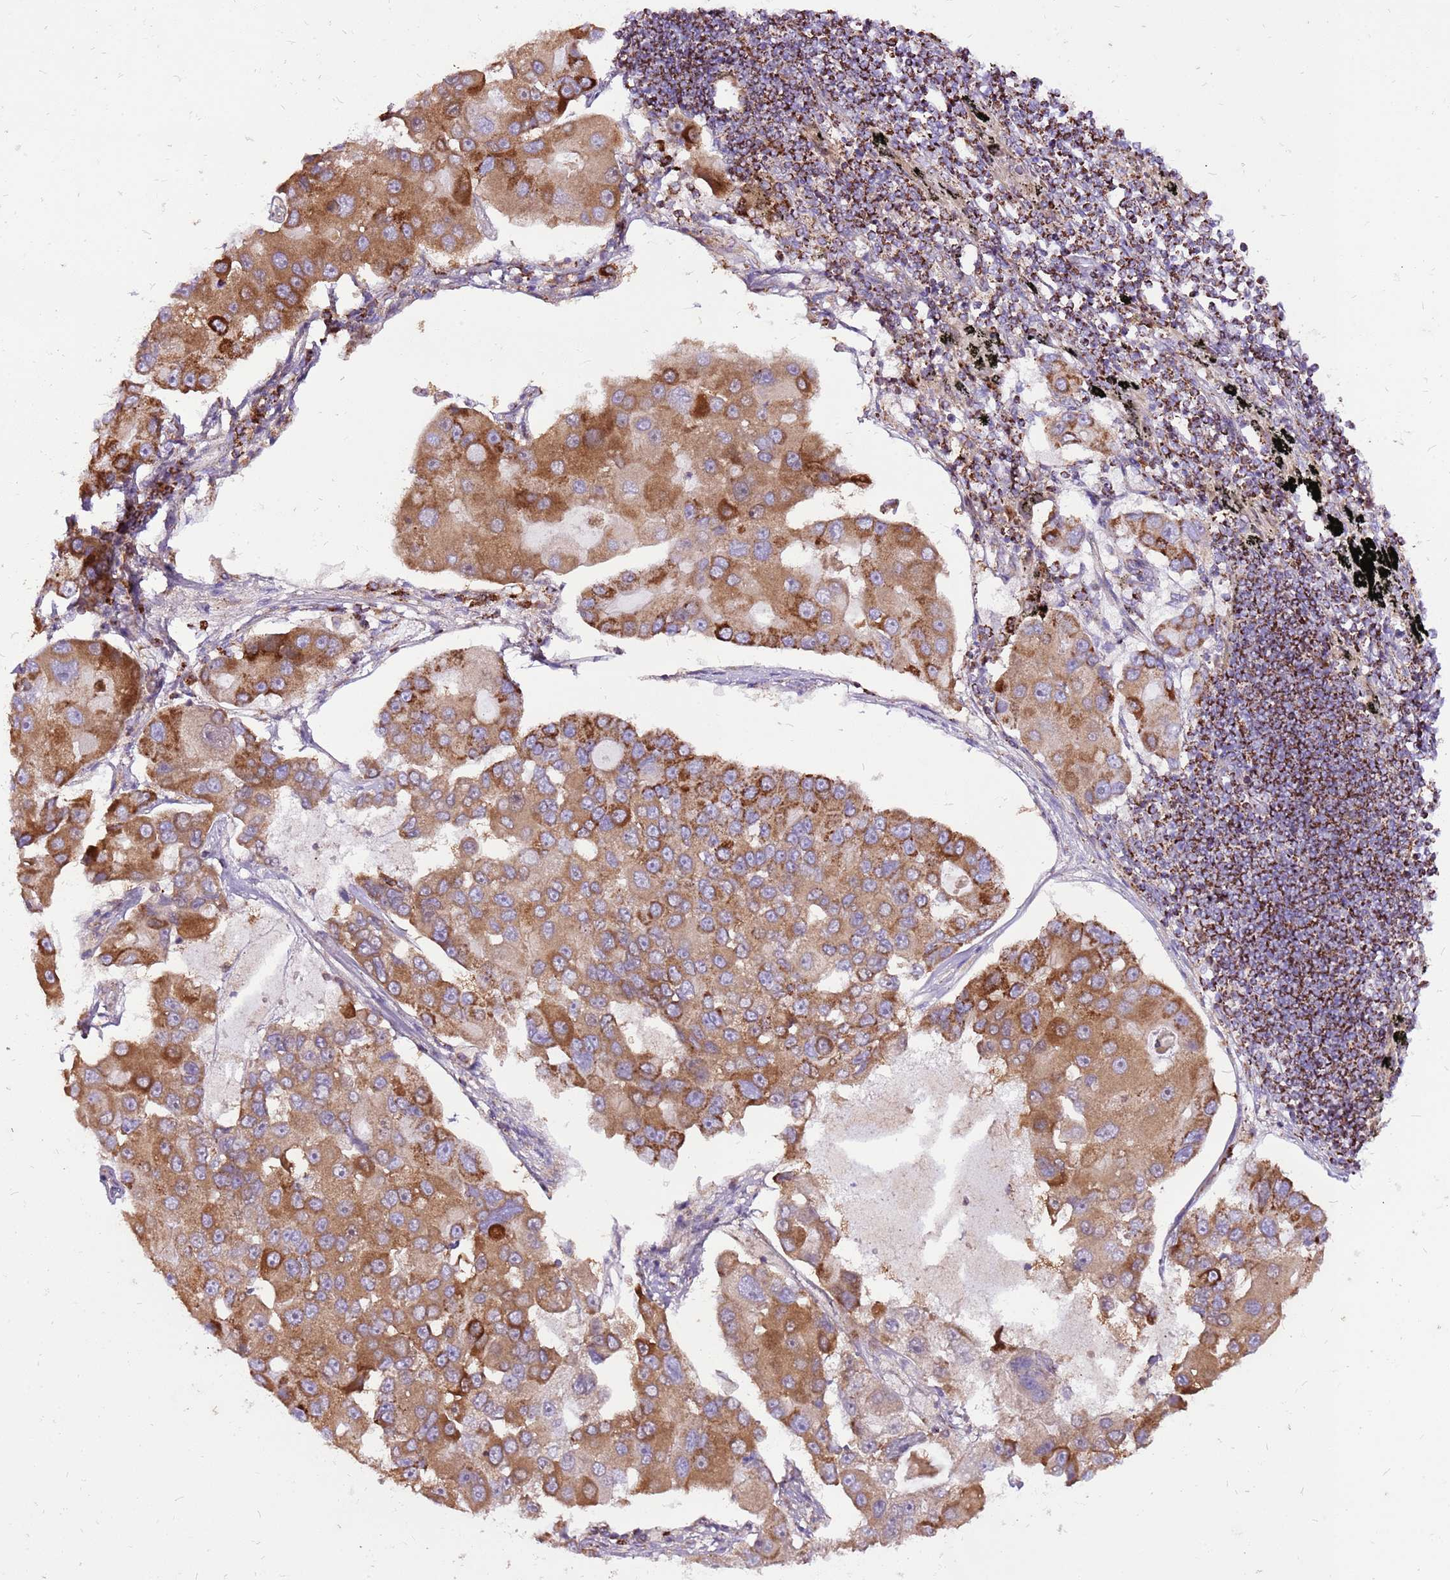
{"staining": {"intensity": "strong", "quantity": ">75%", "location": "cytoplasmic/membranous"}, "tissue": "lung cancer", "cell_type": "Tumor cells", "image_type": "cancer", "snomed": [{"axis": "morphology", "description": "Adenocarcinoma, NOS"}, {"axis": "topography", "description": "Lung"}], "caption": "The photomicrograph exhibits a brown stain indicating the presence of a protein in the cytoplasmic/membranous of tumor cells in adenocarcinoma (lung).", "gene": "GCDH", "patient": {"sex": "female", "age": 54}}